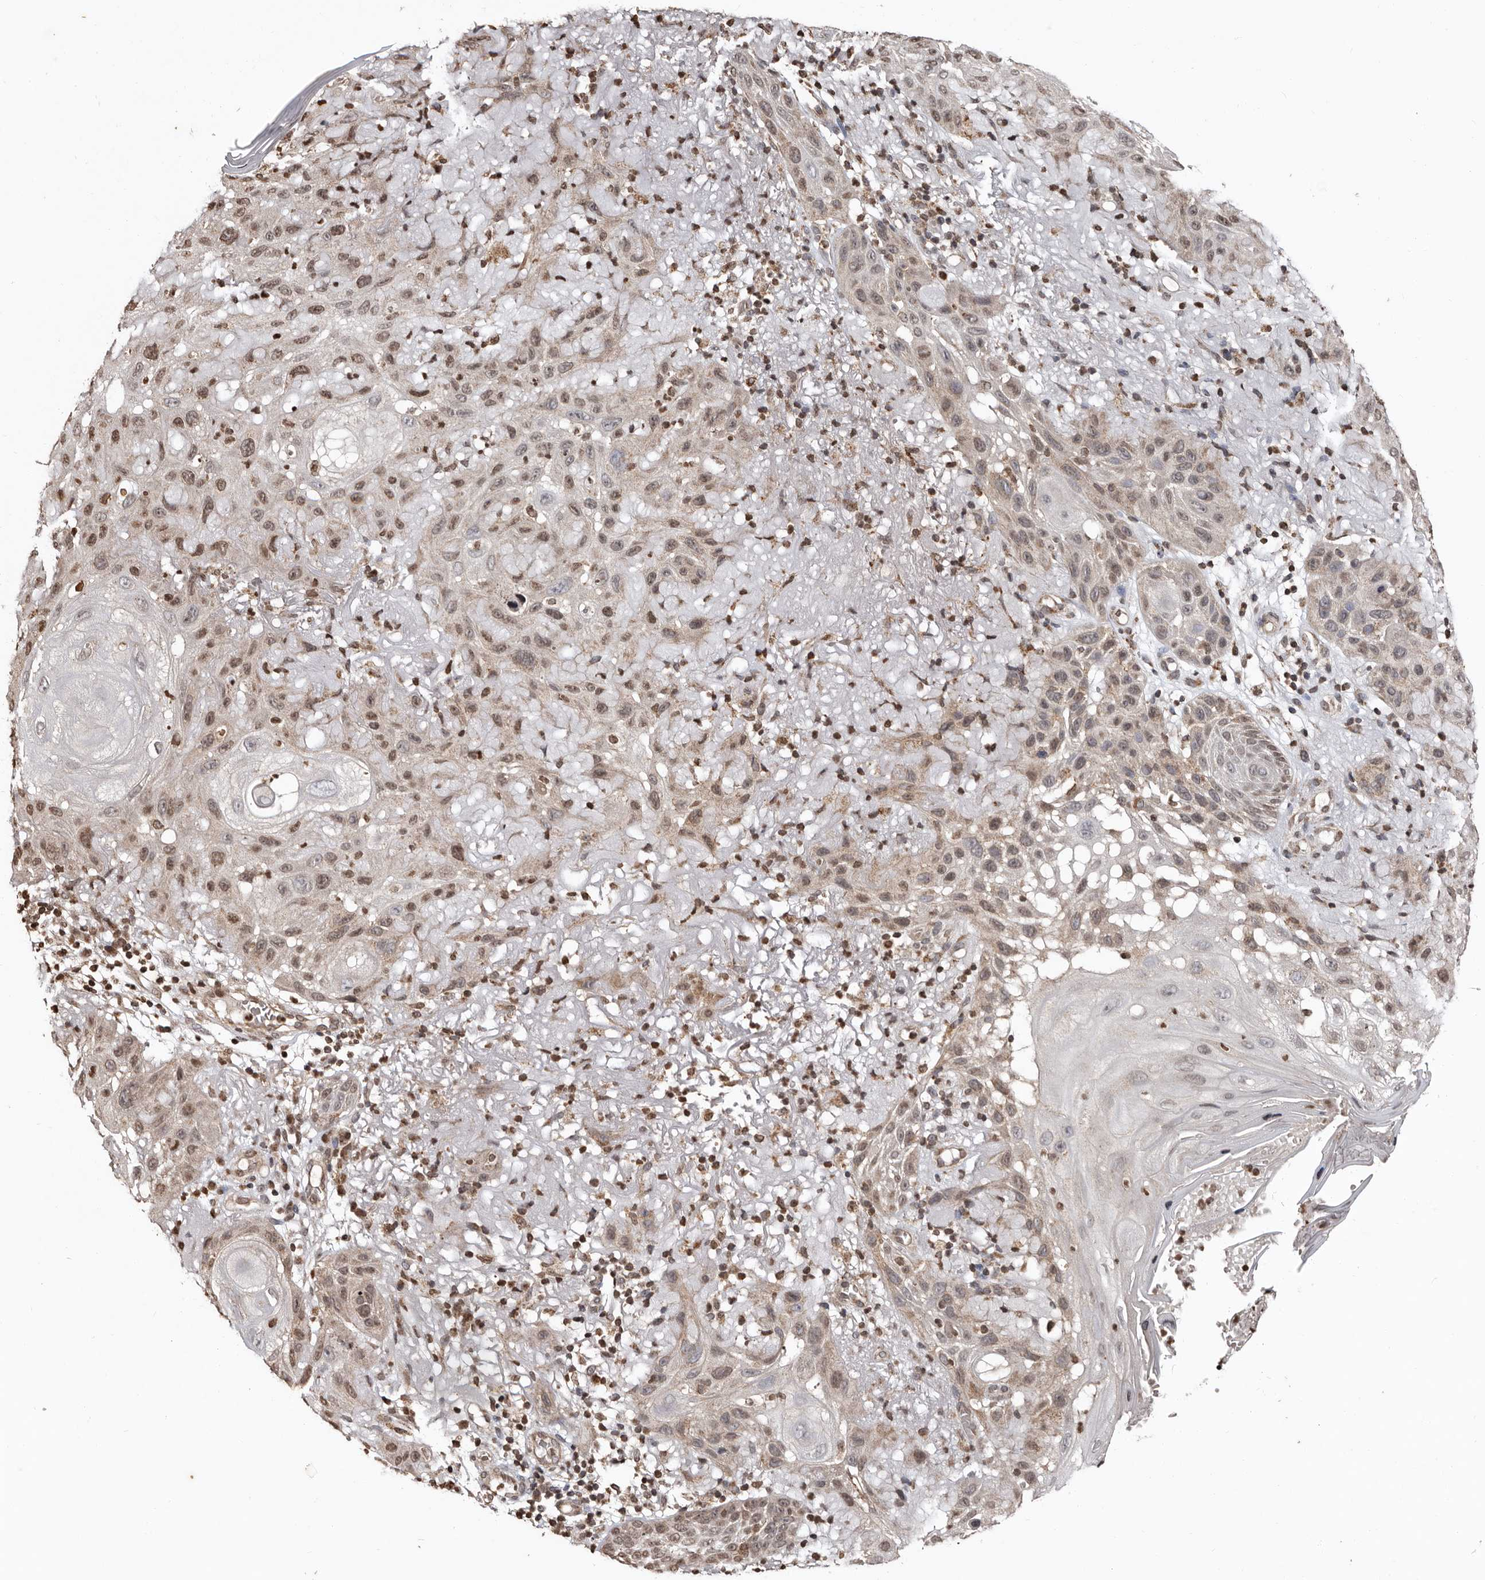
{"staining": {"intensity": "weak", "quantity": "25%-75%", "location": "cytoplasmic/membranous,nuclear"}, "tissue": "skin cancer", "cell_type": "Tumor cells", "image_type": "cancer", "snomed": [{"axis": "morphology", "description": "Normal tissue, NOS"}, {"axis": "morphology", "description": "Squamous cell carcinoma, NOS"}, {"axis": "topography", "description": "Skin"}], "caption": "Immunohistochemistry (IHC) (DAB (3,3'-diaminobenzidine)) staining of squamous cell carcinoma (skin) reveals weak cytoplasmic/membranous and nuclear protein expression in about 25%-75% of tumor cells. The staining was performed using DAB (3,3'-diaminobenzidine), with brown indicating positive protein expression. Nuclei are stained blue with hematoxylin.", "gene": "CCDC190", "patient": {"sex": "female", "age": 96}}